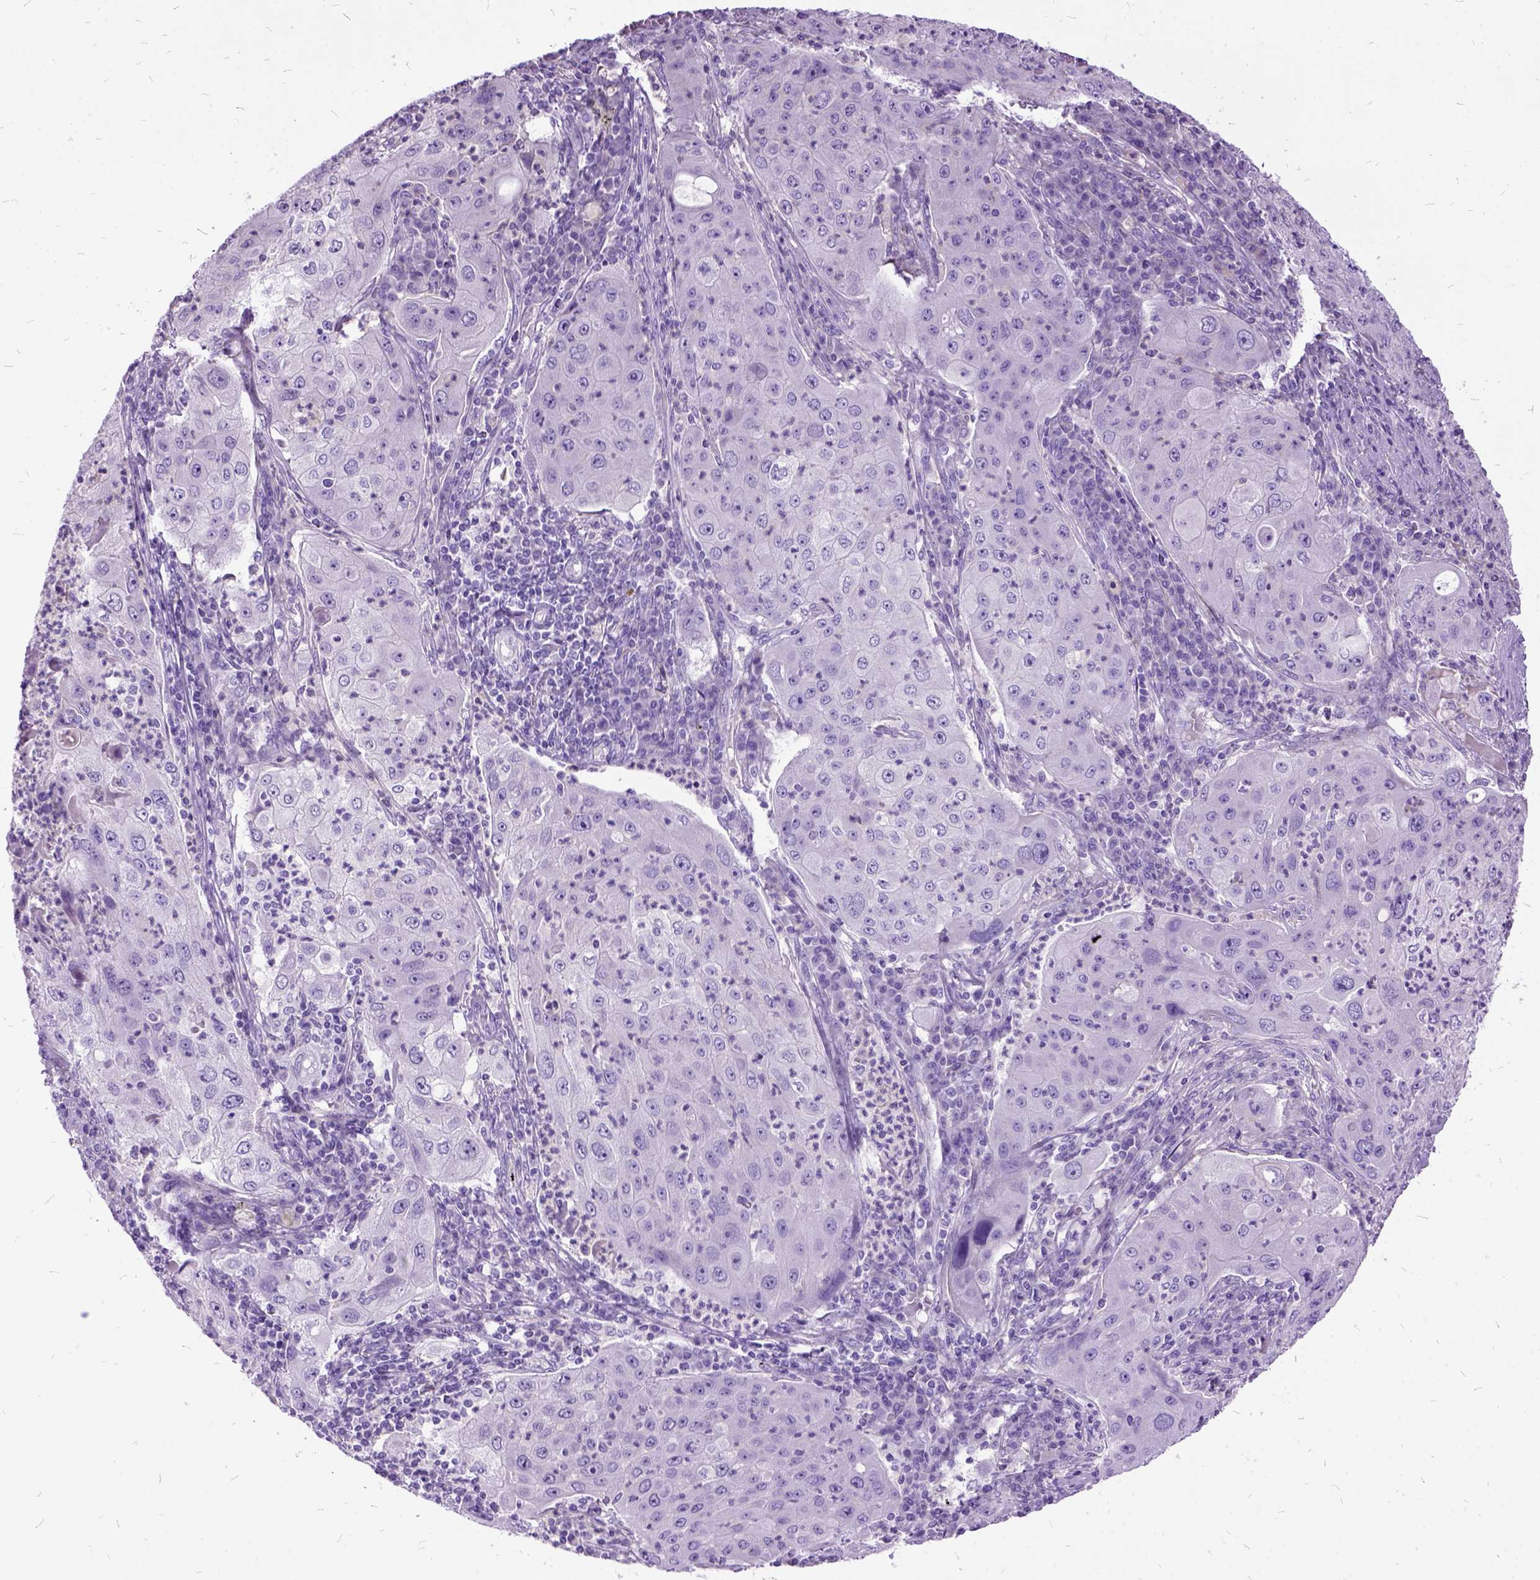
{"staining": {"intensity": "negative", "quantity": "none", "location": "none"}, "tissue": "lung cancer", "cell_type": "Tumor cells", "image_type": "cancer", "snomed": [{"axis": "morphology", "description": "Squamous cell carcinoma, NOS"}, {"axis": "topography", "description": "Lung"}], "caption": "Tumor cells are negative for protein expression in human lung squamous cell carcinoma. (Stains: DAB (3,3'-diaminobenzidine) immunohistochemistry (IHC) with hematoxylin counter stain, Microscopy: brightfield microscopy at high magnification).", "gene": "MME", "patient": {"sex": "female", "age": 59}}